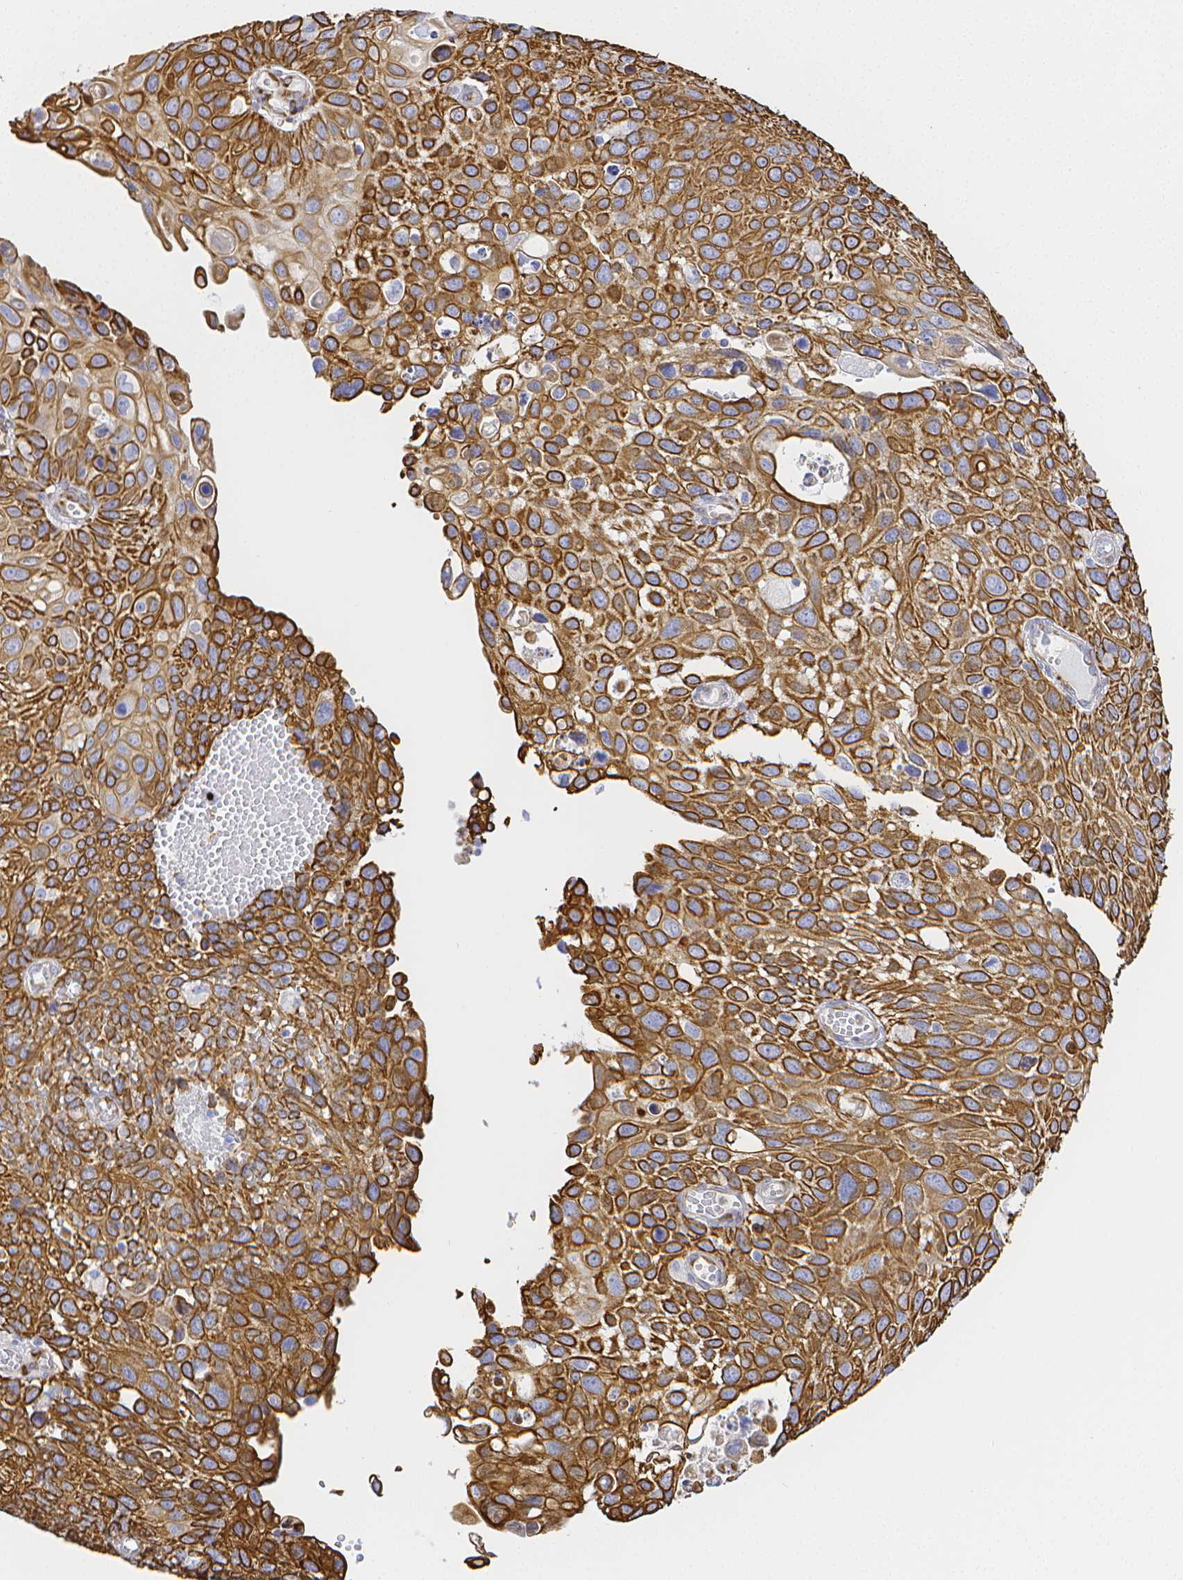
{"staining": {"intensity": "strong", "quantity": ">75%", "location": "cytoplasmic/membranous"}, "tissue": "cervical cancer", "cell_type": "Tumor cells", "image_type": "cancer", "snomed": [{"axis": "morphology", "description": "Squamous cell carcinoma, NOS"}, {"axis": "topography", "description": "Cervix"}], "caption": "The immunohistochemical stain highlights strong cytoplasmic/membranous positivity in tumor cells of squamous cell carcinoma (cervical) tissue. The protein is shown in brown color, while the nuclei are stained blue.", "gene": "SMURF1", "patient": {"sex": "female", "age": 70}}